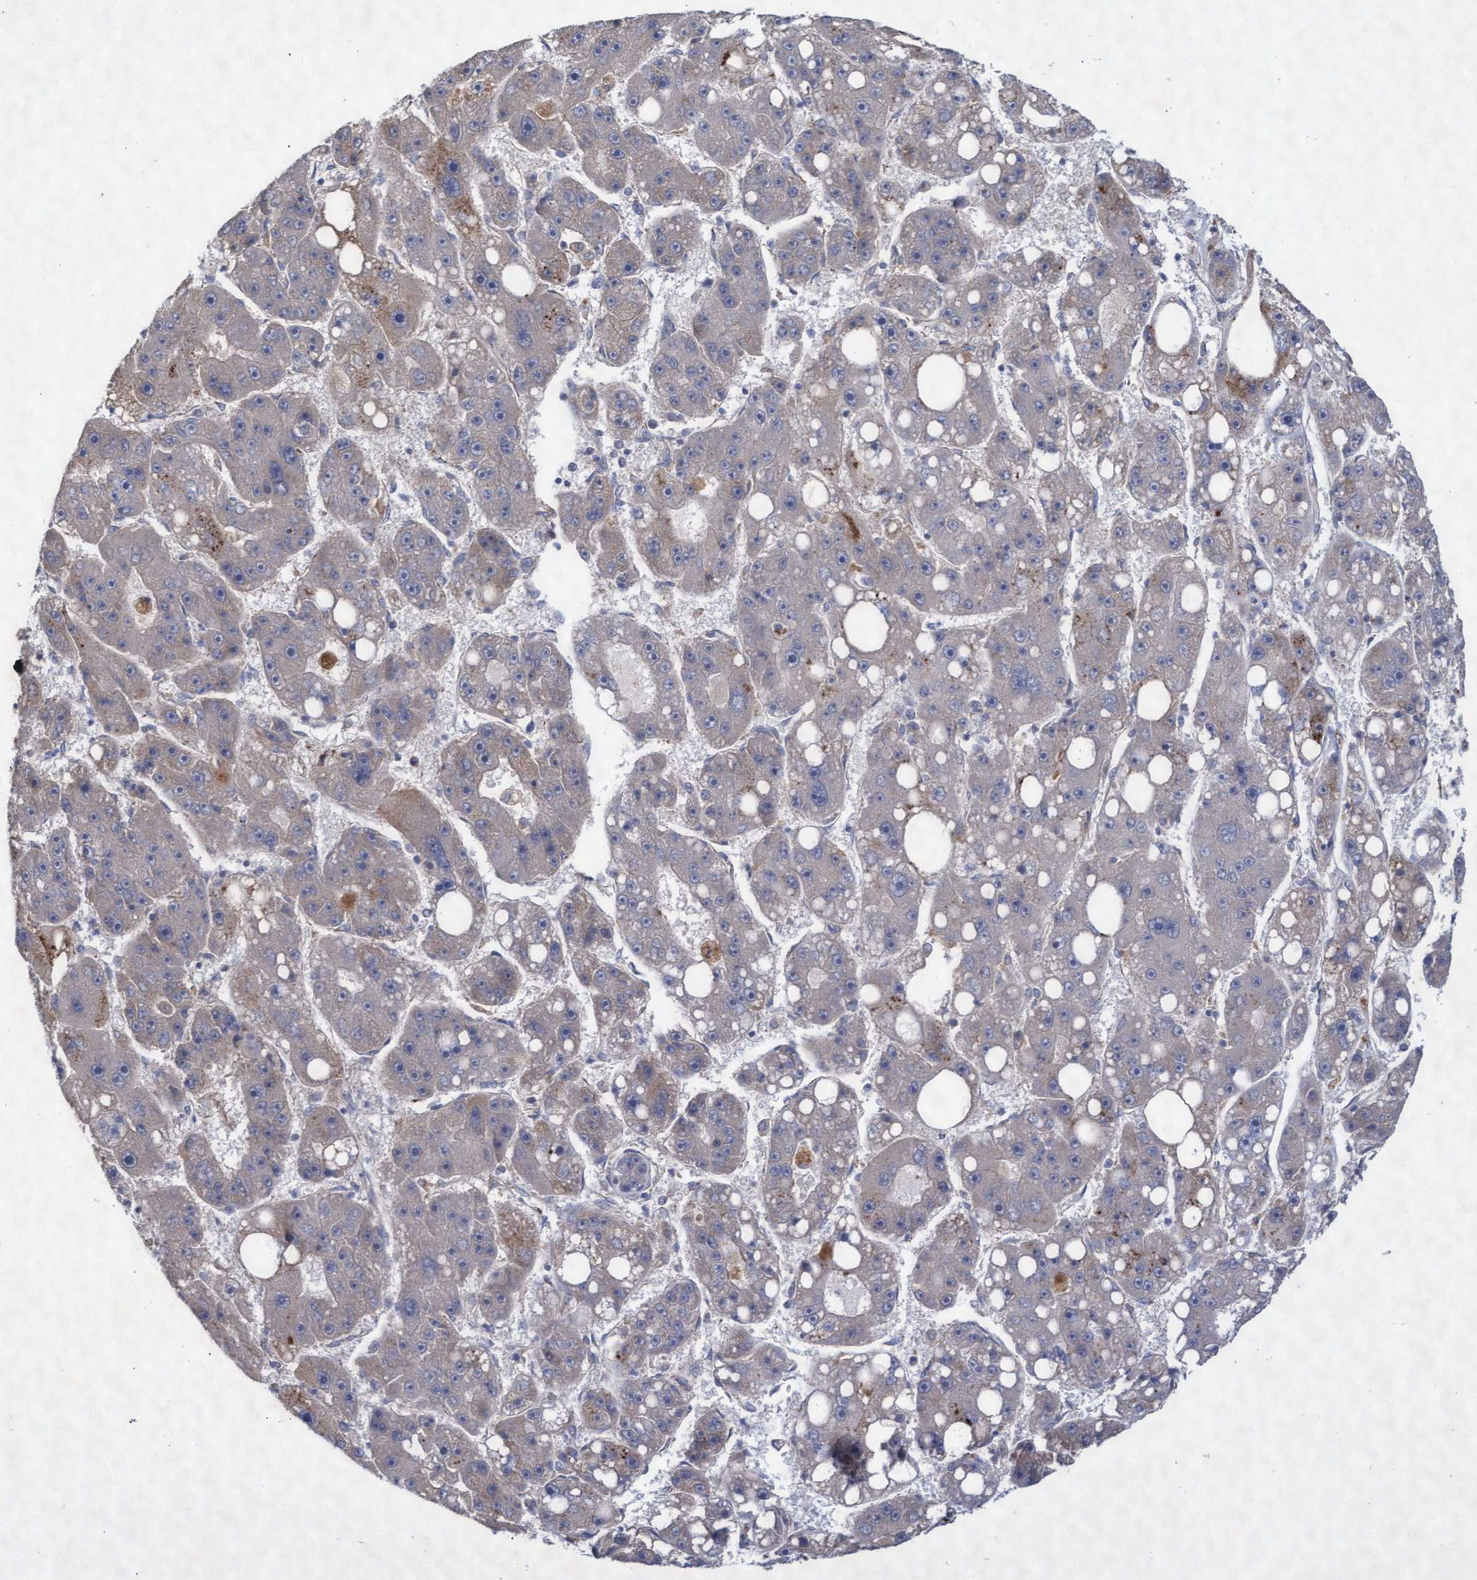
{"staining": {"intensity": "weak", "quantity": "<25%", "location": "cytoplasmic/membranous"}, "tissue": "liver cancer", "cell_type": "Tumor cells", "image_type": "cancer", "snomed": [{"axis": "morphology", "description": "Carcinoma, Hepatocellular, NOS"}, {"axis": "topography", "description": "Liver"}], "caption": "Tumor cells show no significant protein staining in liver cancer.", "gene": "ABCF2", "patient": {"sex": "female", "age": 61}}